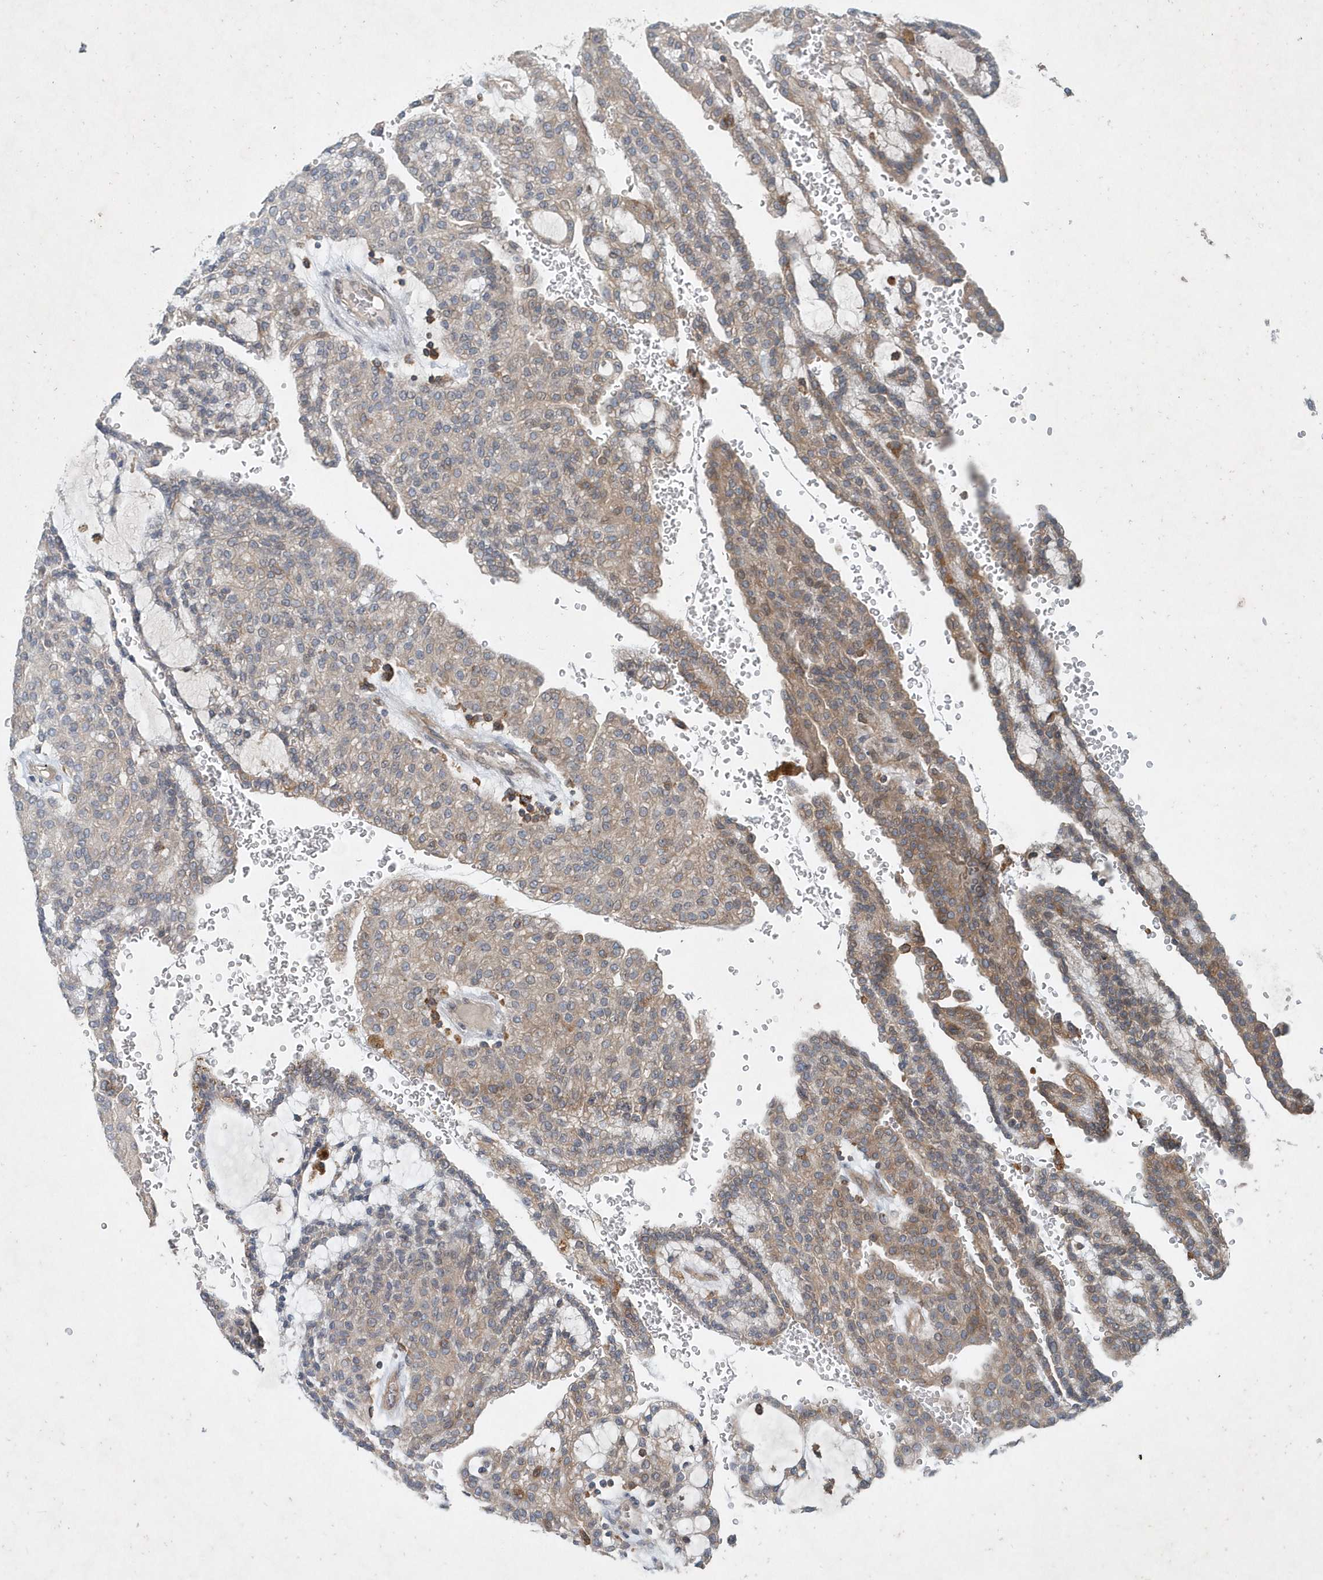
{"staining": {"intensity": "moderate", "quantity": ">75%", "location": "cytoplasmic/membranous"}, "tissue": "renal cancer", "cell_type": "Tumor cells", "image_type": "cancer", "snomed": [{"axis": "morphology", "description": "Adenocarcinoma, NOS"}, {"axis": "topography", "description": "Kidney"}], "caption": "This is an image of immunohistochemistry staining of renal cancer (adenocarcinoma), which shows moderate expression in the cytoplasmic/membranous of tumor cells.", "gene": "P2RY10", "patient": {"sex": "male", "age": 63}}